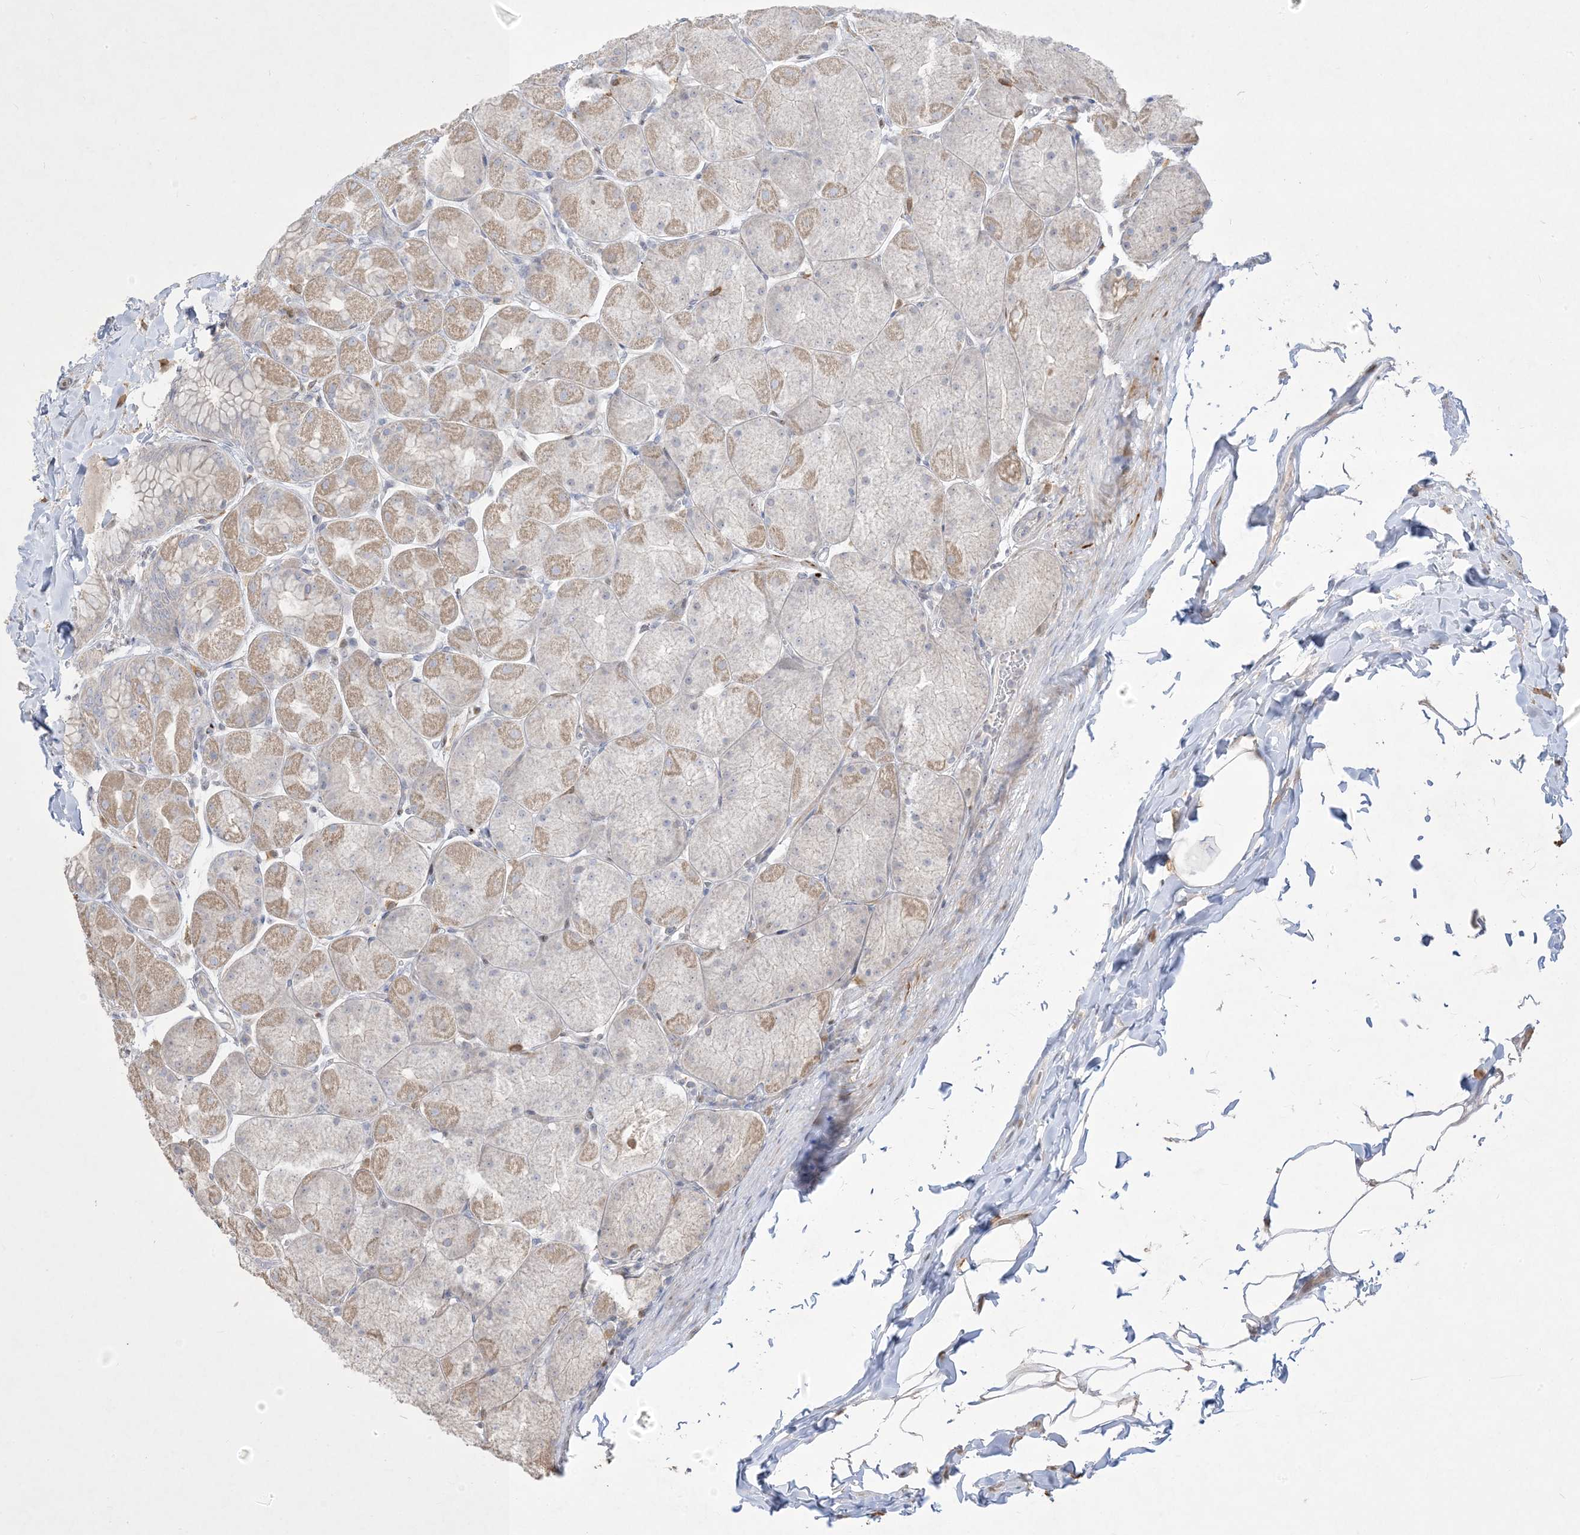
{"staining": {"intensity": "moderate", "quantity": "<25%", "location": "cytoplasmic/membranous"}, "tissue": "stomach", "cell_type": "Glandular cells", "image_type": "normal", "snomed": [{"axis": "morphology", "description": "Normal tissue, NOS"}, {"axis": "topography", "description": "Stomach, upper"}], "caption": "Moderate cytoplasmic/membranous expression for a protein is seen in approximately <25% of glandular cells of unremarkable stomach using immunohistochemistry (IHC).", "gene": "BHLHE40", "patient": {"sex": "female", "age": 56}}